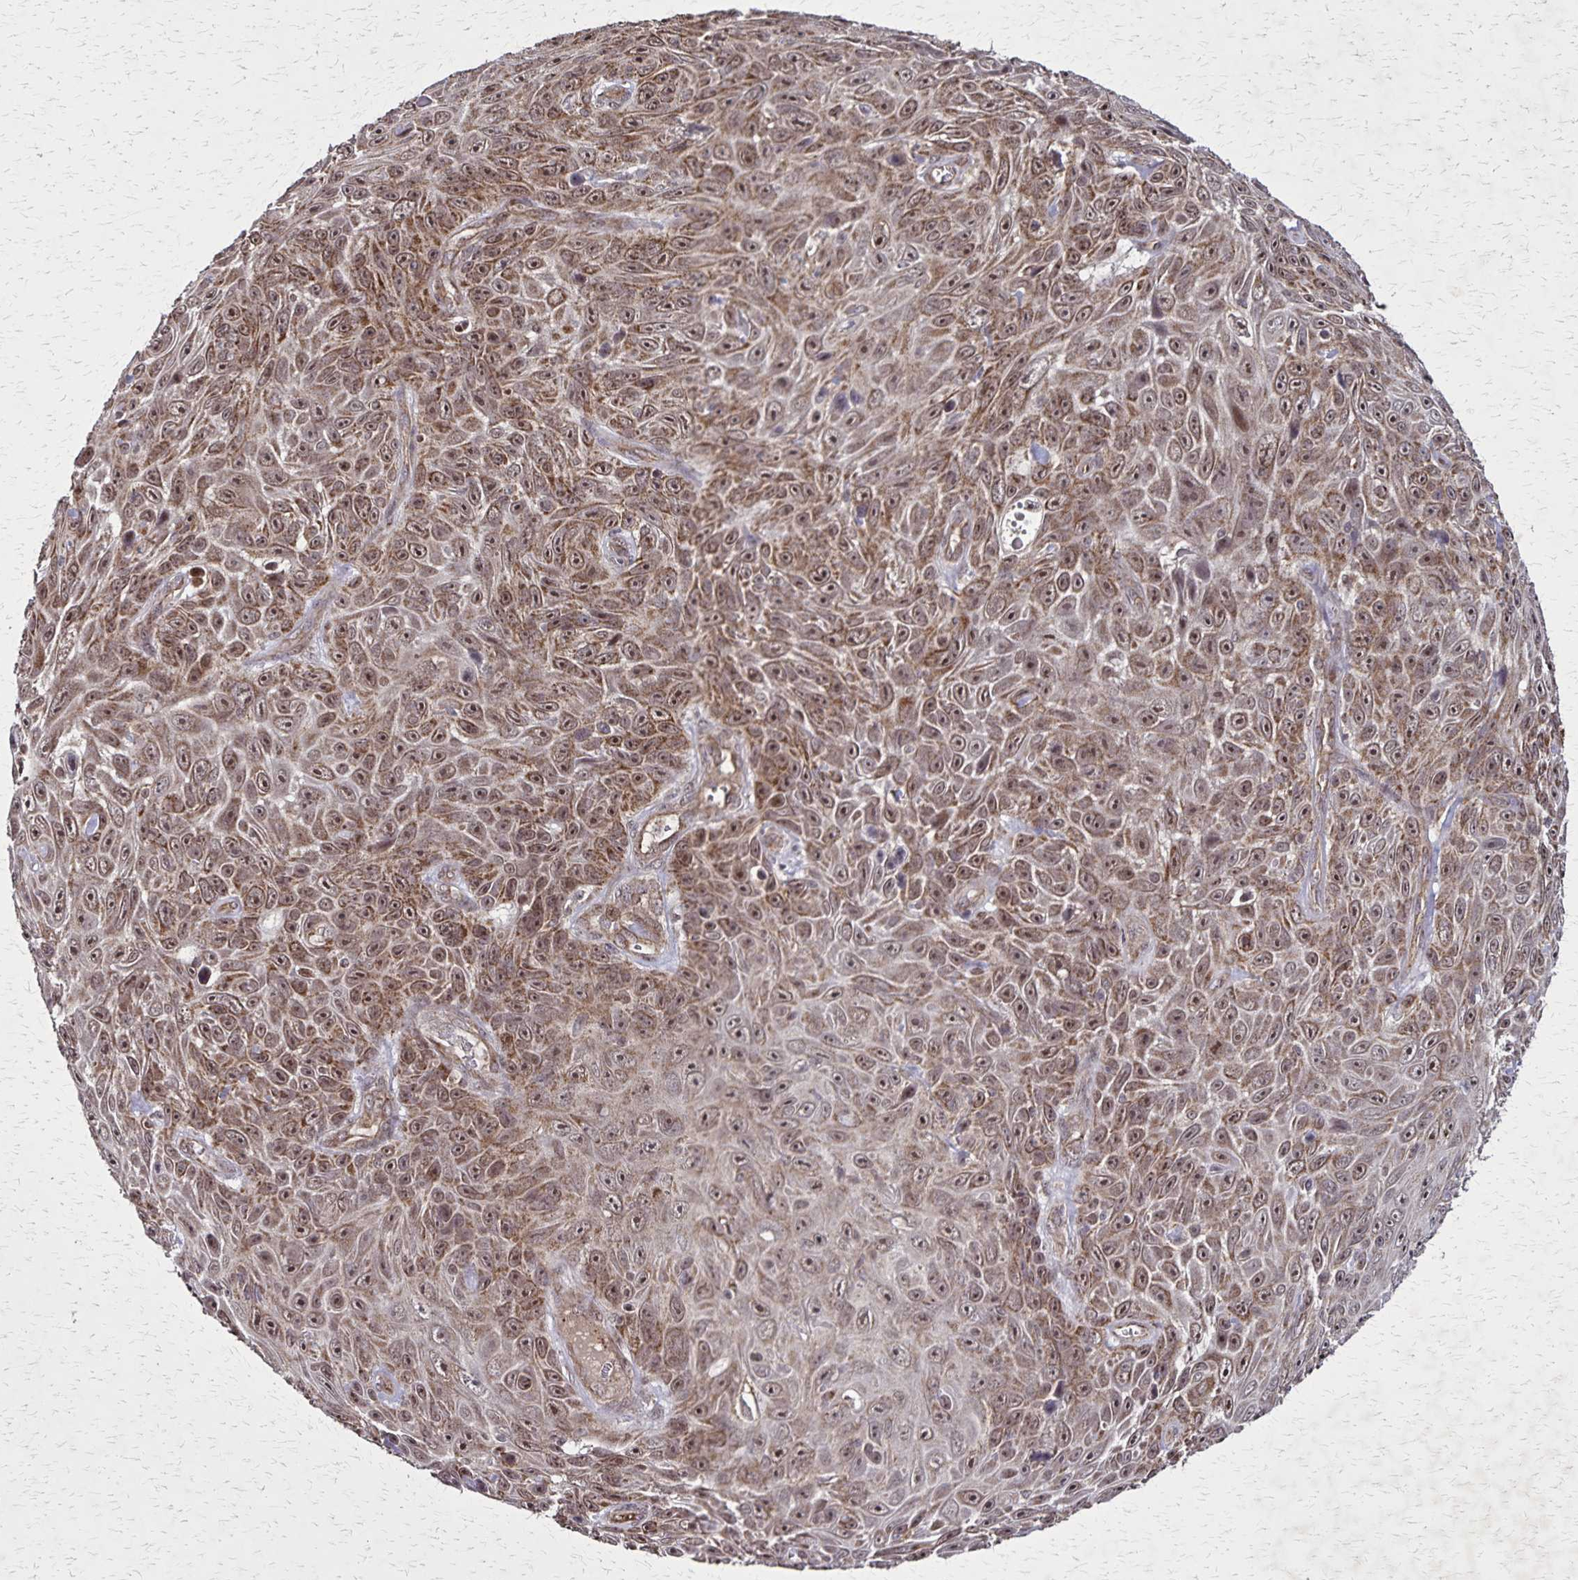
{"staining": {"intensity": "moderate", "quantity": ">75%", "location": "cytoplasmic/membranous,nuclear"}, "tissue": "skin cancer", "cell_type": "Tumor cells", "image_type": "cancer", "snomed": [{"axis": "morphology", "description": "Squamous cell carcinoma, NOS"}, {"axis": "topography", "description": "Skin"}], "caption": "High-magnification brightfield microscopy of skin cancer (squamous cell carcinoma) stained with DAB (brown) and counterstained with hematoxylin (blue). tumor cells exhibit moderate cytoplasmic/membranous and nuclear positivity is seen in about>75% of cells.", "gene": "NFS1", "patient": {"sex": "male", "age": 82}}